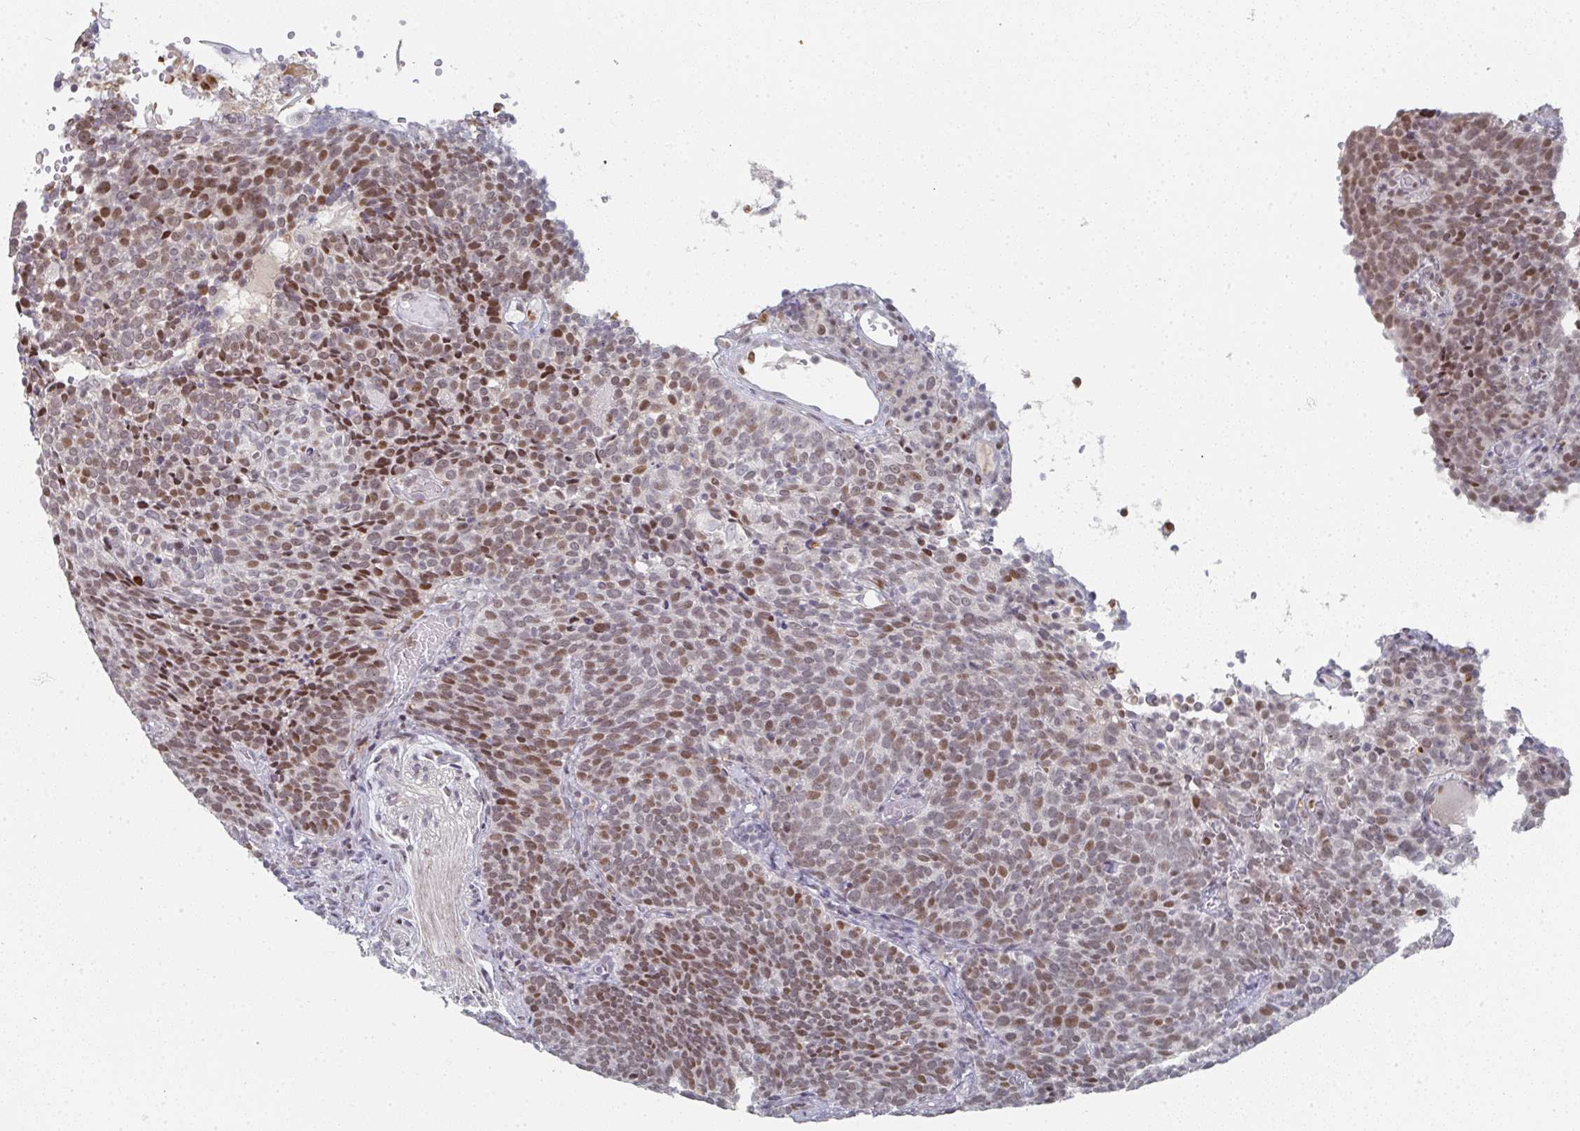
{"staining": {"intensity": "moderate", "quantity": ">75%", "location": "nuclear"}, "tissue": "cervical cancer", "cell_type": "Tumor cells", "image_type": "cancer", "snomed": [{"axis": "morphology", "description": "Normal tissue, NOS"}, {"axis": "morphology", "description": "Squamous cell carcinoma, NOS"}, {"axis": "topography", "description": "Cervix"}], "caption": "The immunohistochemical stain shows moderate nuclear expression in tumor cells of cervical cancer (squamous cell carcinoma) tissue.", "gene": "LIN54", "patient": {"sex": "female", "age": 39}}